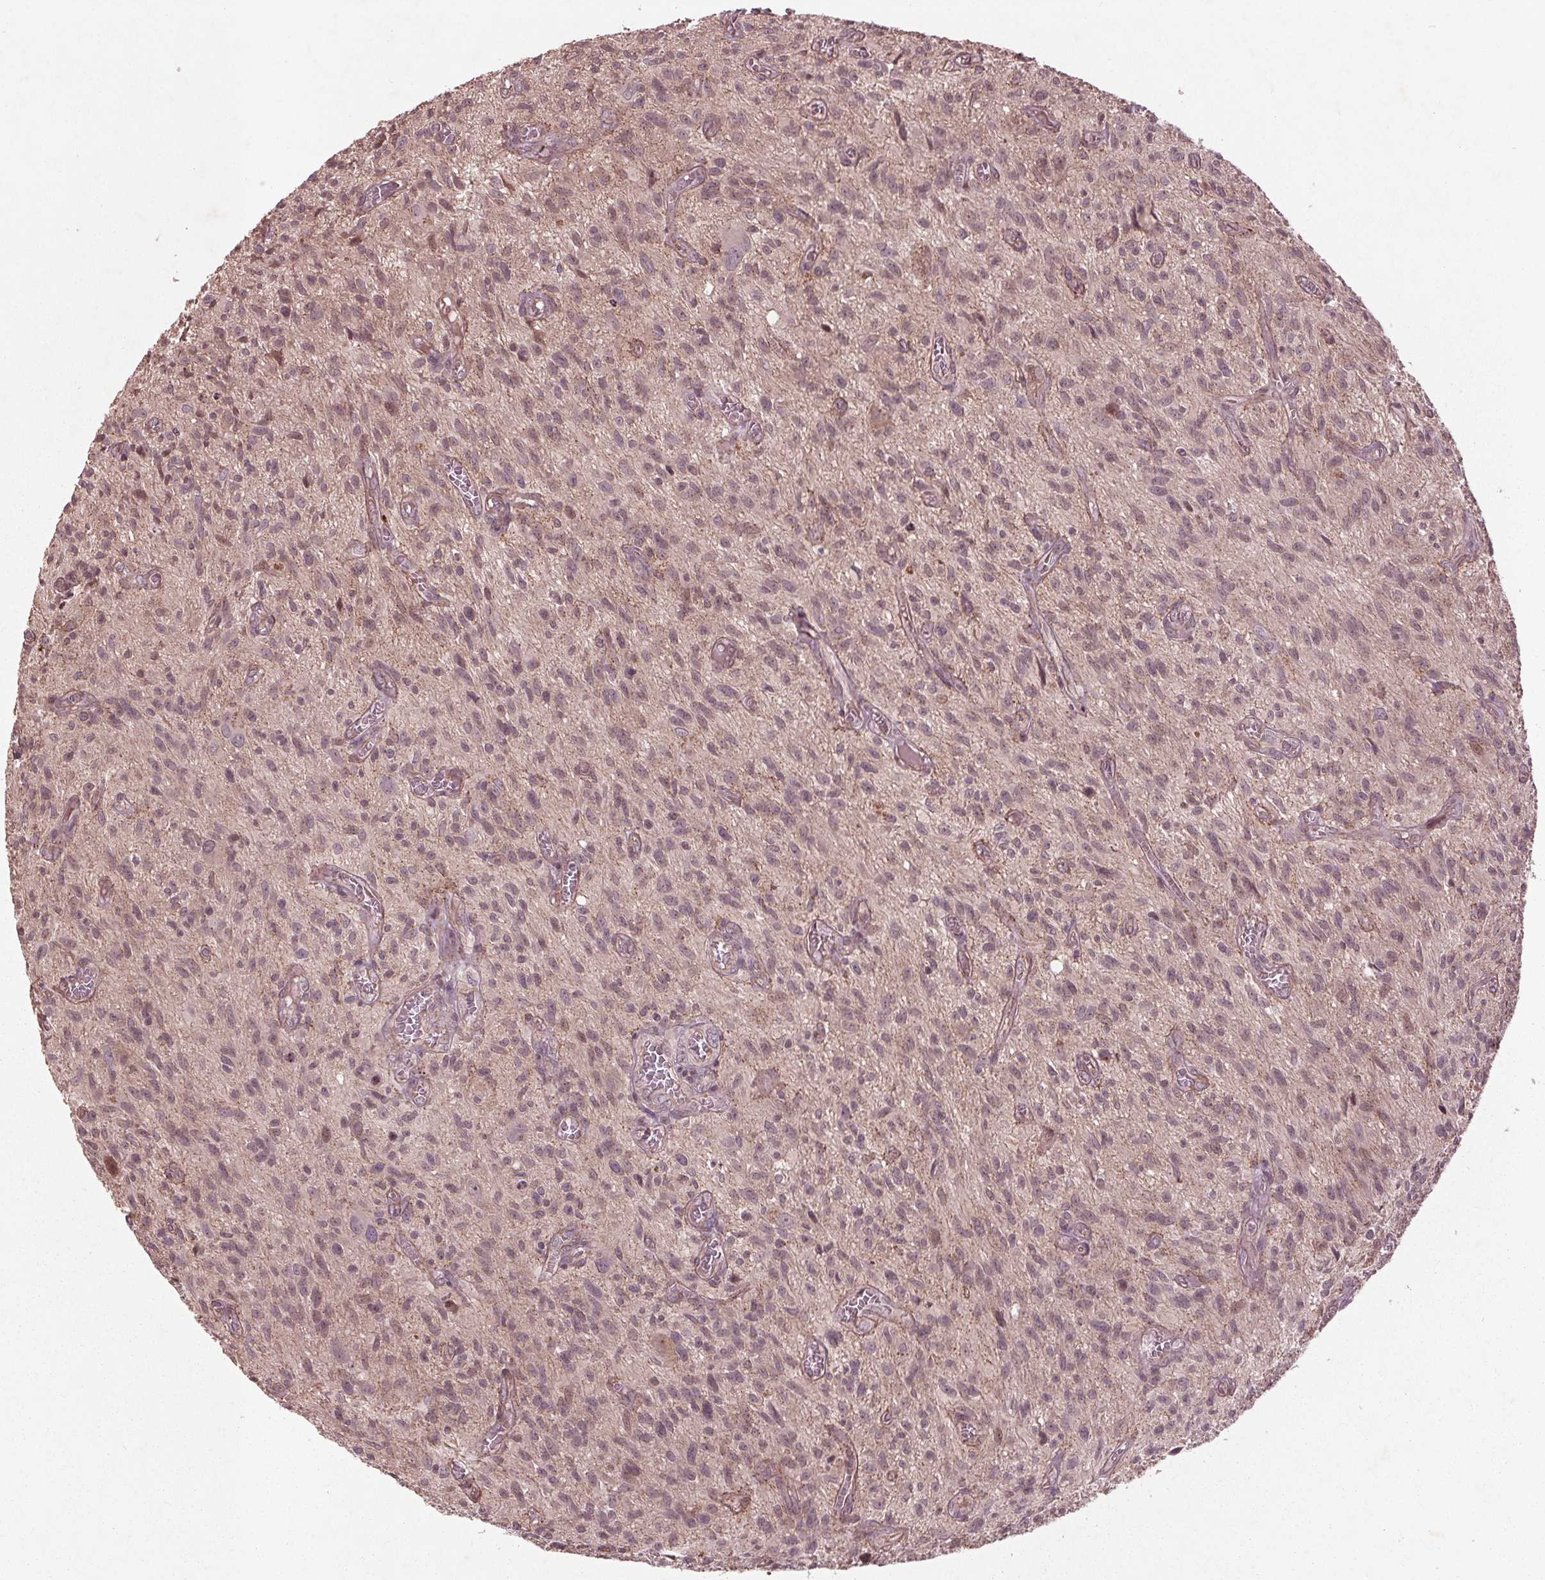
{"staining": {"intensity": "moderate", "quantity": "<25%", "location": "nuclear"}, "tissue": "glioma", "cell_type": "Tumor cells", "image_type": "cancer", "snomed": [{"axis": "morphology", "description": "Glioma, malignant, High grade"}, {"axis": "topography", "description": "Brain"}], "caption": "The photomicrograph shows immunohistochemical staining of malignant glioma (high-grade). There is moderate nuclear positivity is identified in approximately <25% of tumor cells.", "gene": "CDKL4", "patient": {"sex": "male", "age": 75}}